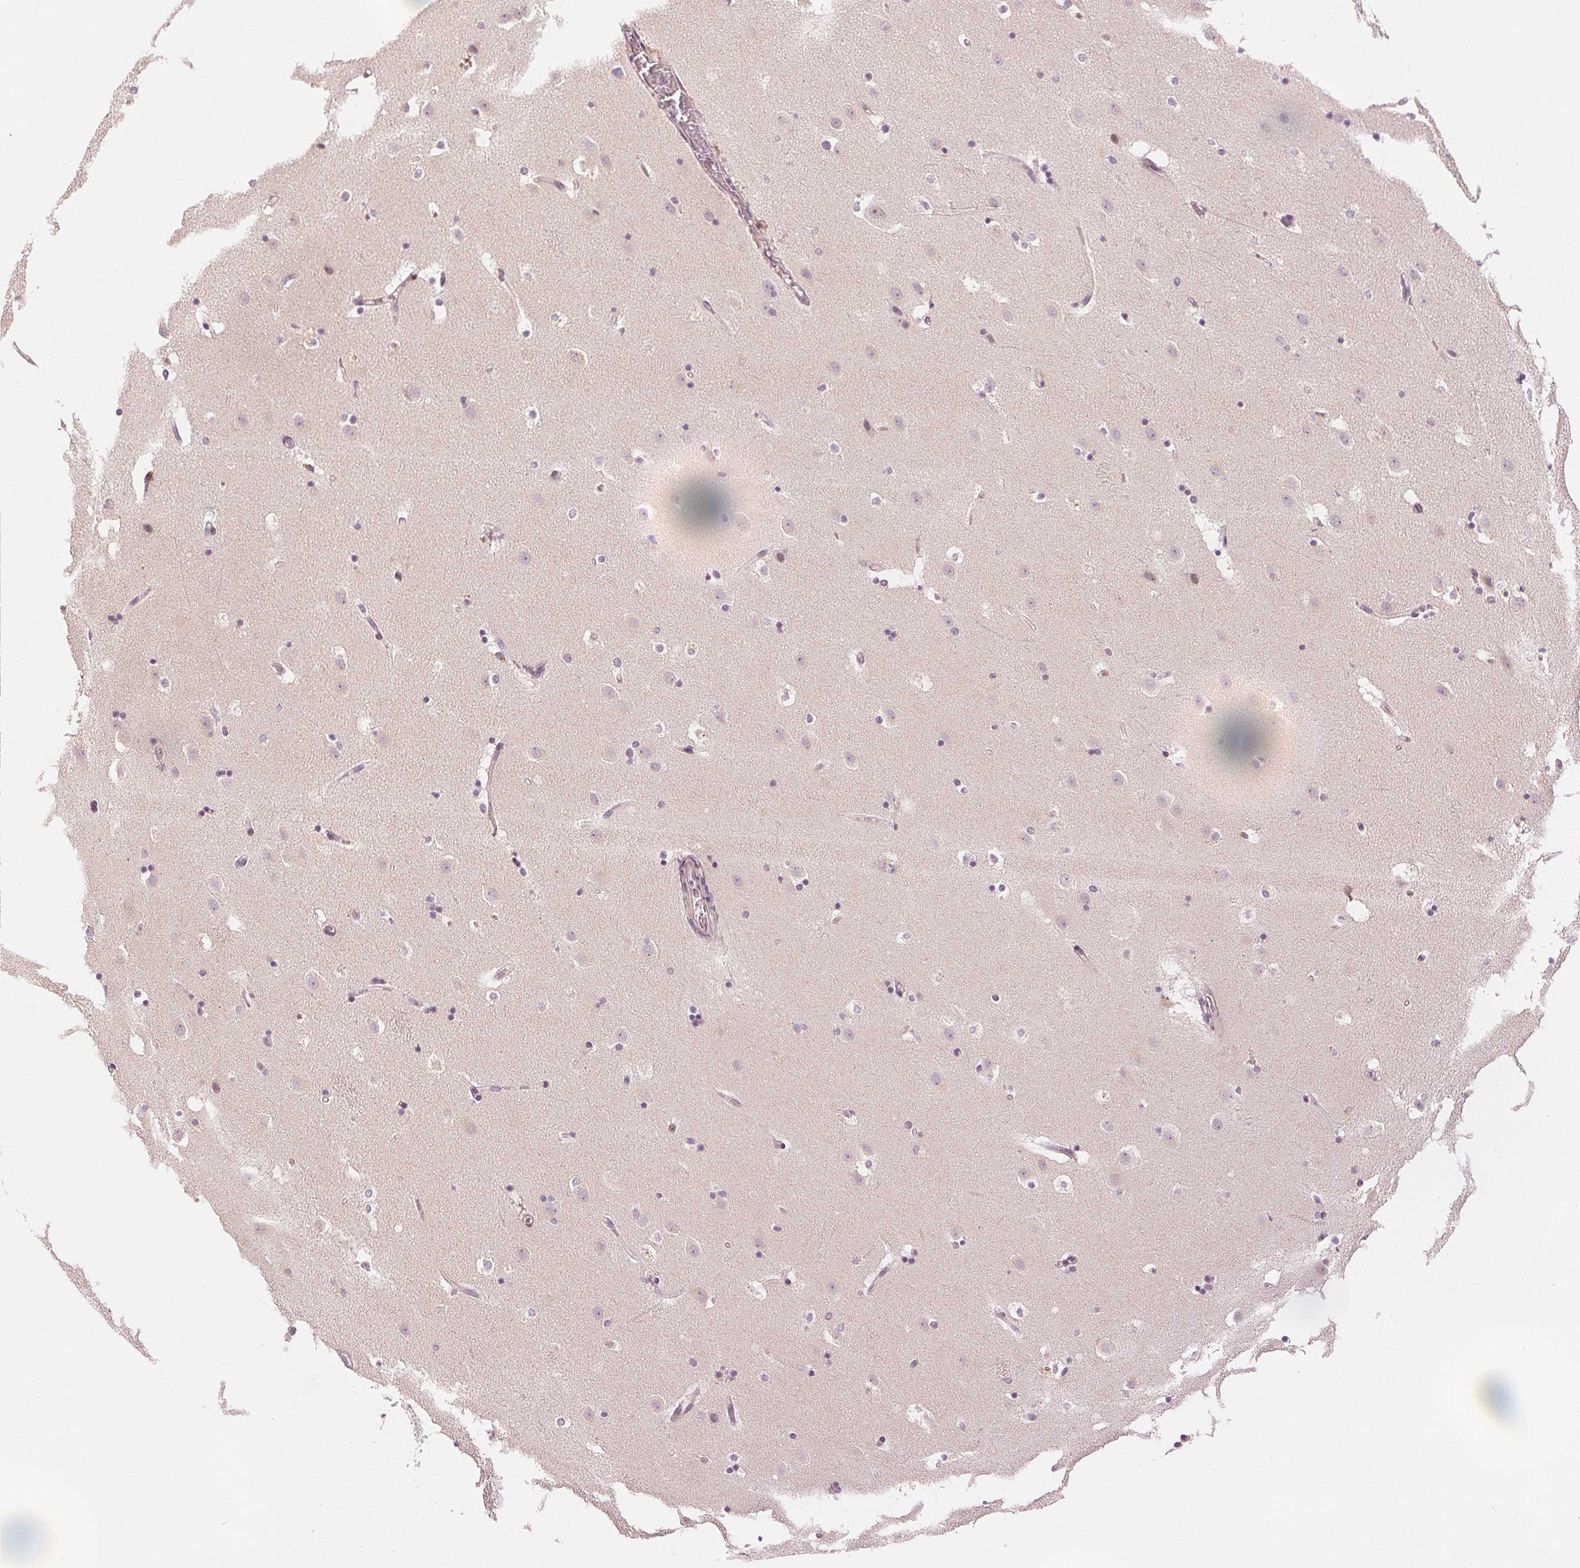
{"staining": {"intensity": "negative", "quantity": "none", "location": "none"}, "tissue": "caudate", "cell_type": "Glial cells", "image_type": "normal", "snomed": [{"axis": "morphology", "description": "Normal tissue, NOS"}, {"axis": "topography", "description": "Lateral ventricle wall"}], "caption": "DAB immunohistochemical staining of normal caudate reveals no significant staining in glial cells. (IHC, brightfield microscopy, high magnification).", "gene": "SLC34A1", "patient": {"sex": "male", "age": 37}}